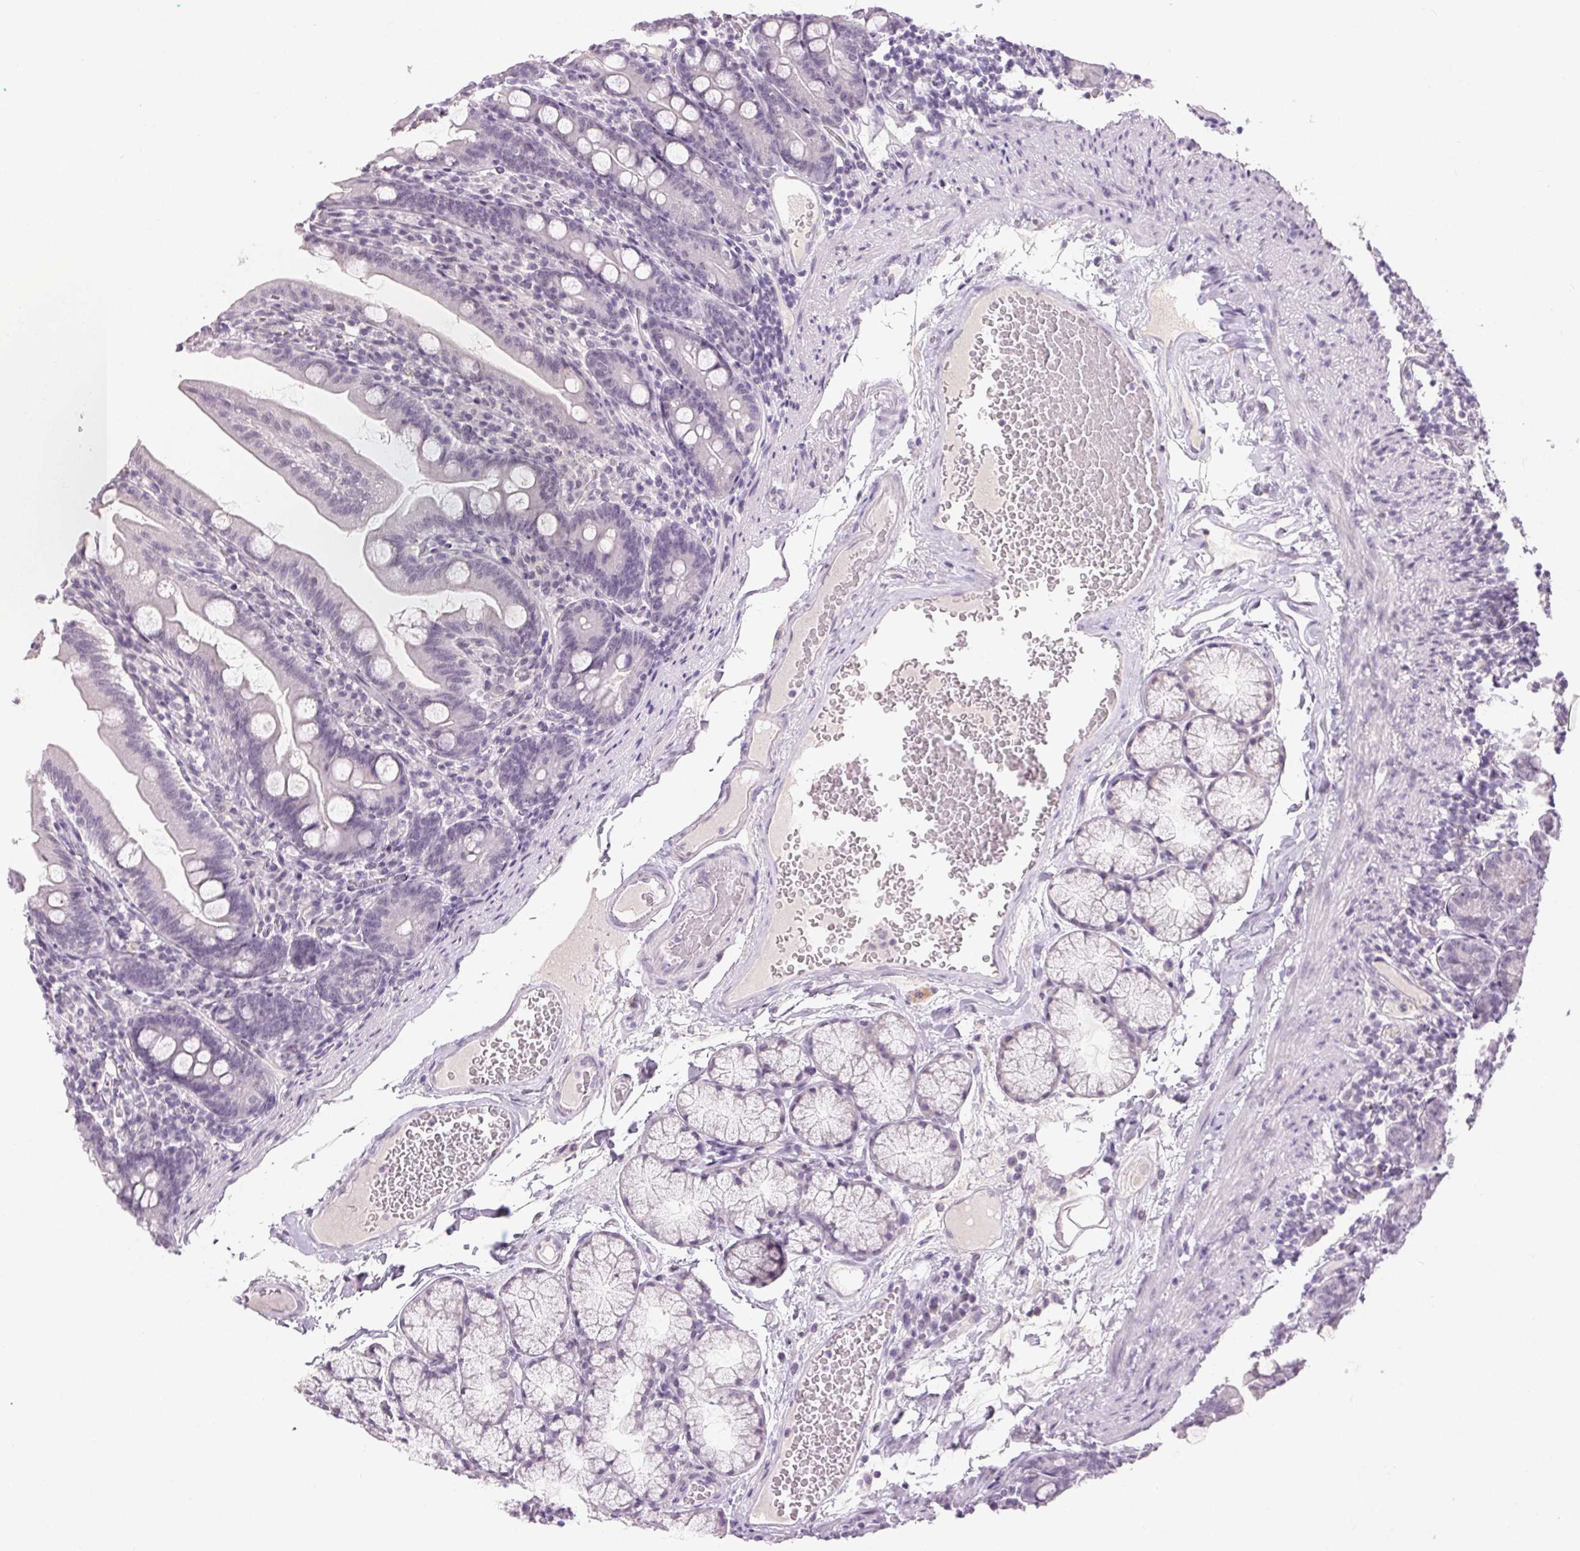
{"staining": {"intensity": "negative", "quantity": "none", "location": "none"}, "tissue": "duodenum", "cell_type": "Glandular cells", "image_type": "normal", "snomed": [{"axis": "morphology", "description": "Normal tissue, NOS"}, {"axis": "topography", "description": "Duodenum"}], "caption": "Immunohistochemistry image of benign duodenum stained for a protein (brown), which shows no positivity in glandular cells.", "gene": "FAM168A", "patient": {"sex": "female", "age": 67}}